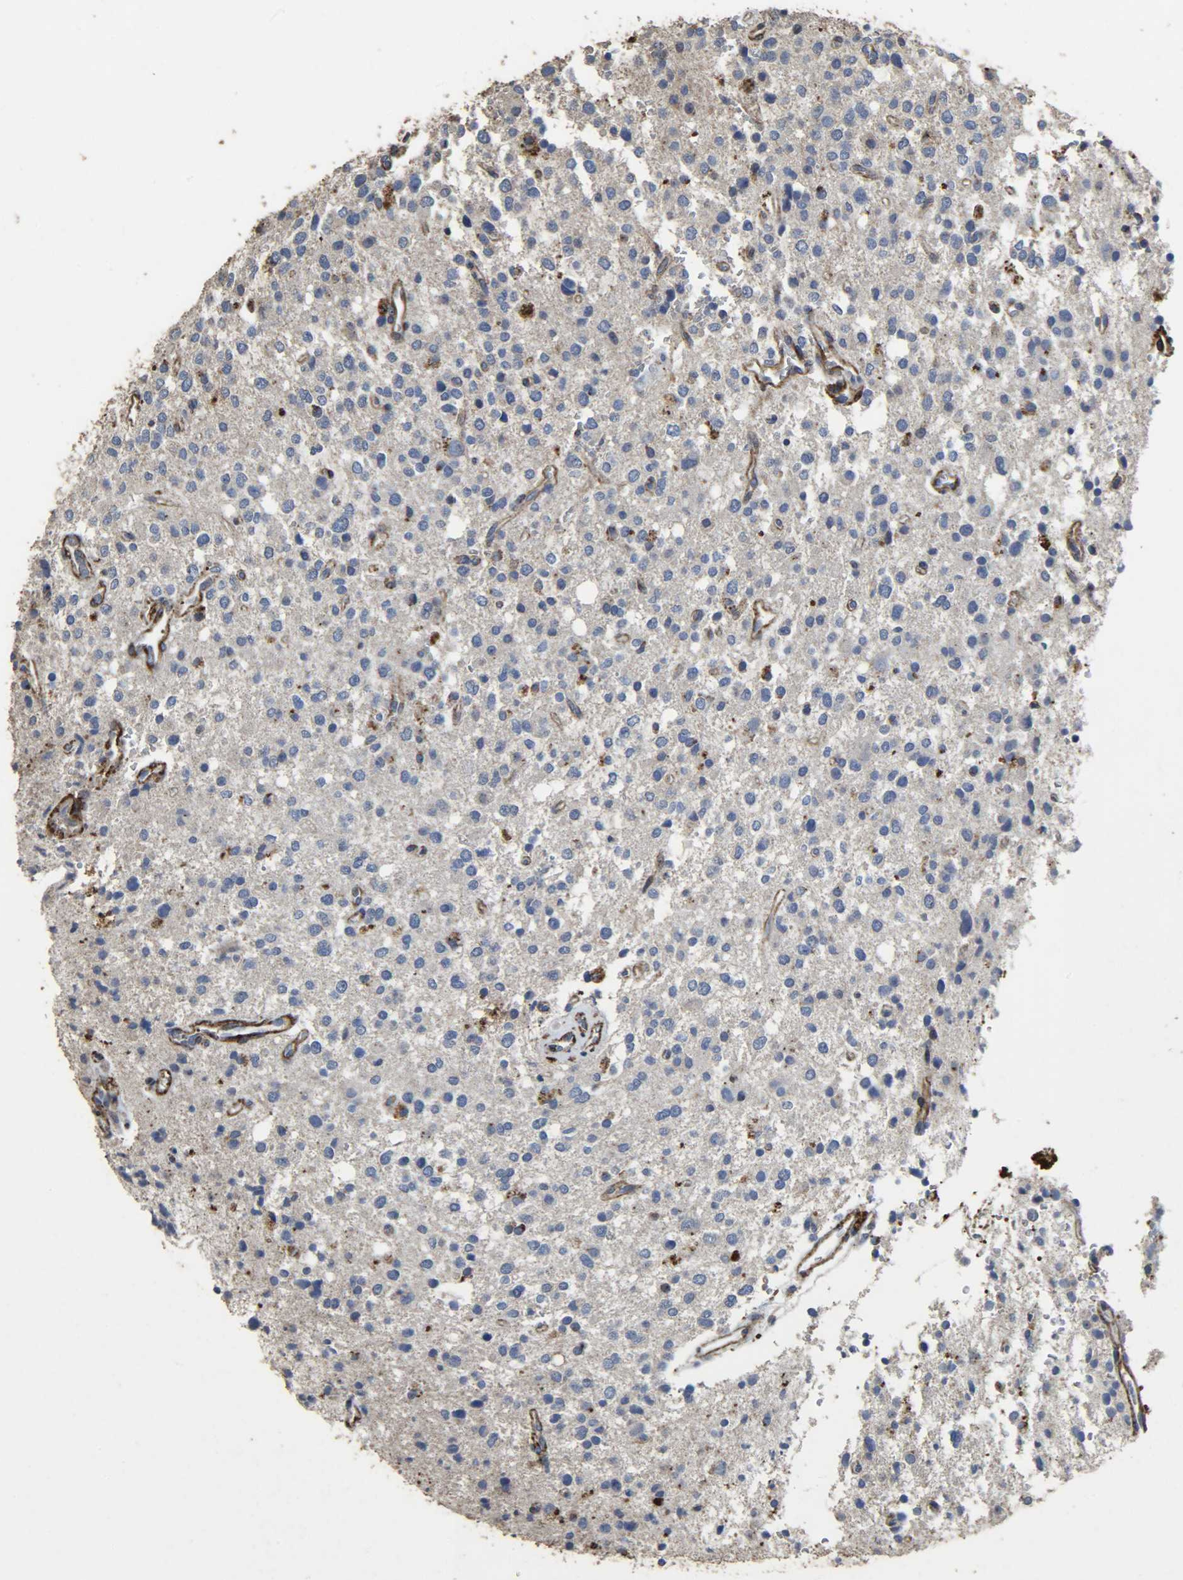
{"staining": {"intensity": "moderate", "quantity": "<25%", "location": "cytoplasmic/membranous"}, "tissue": "glioma", "cell_type": "Tumor cells", "image_type": "cancer", "snomed": [{"axis": "morphology", "description": "Glioma, malignant, High grade"}, {"axis": "topography", "description": "Brain"}], "caption": "Immunohistochemistry staining of glioma, which exhibits low levels of moderate cytoplasmic/membranous positivity in about <25% of tumor cells indicating moderate cytoplasmic/membranous protein staining. The staining was performed using DAB (3,3'-diaminobenzidine) (brown) for protein detection and nuclei were counterstained in hematoxylin (blue).", "gene": "TPM4", "patient": {"sex": "male", "age": 47}}